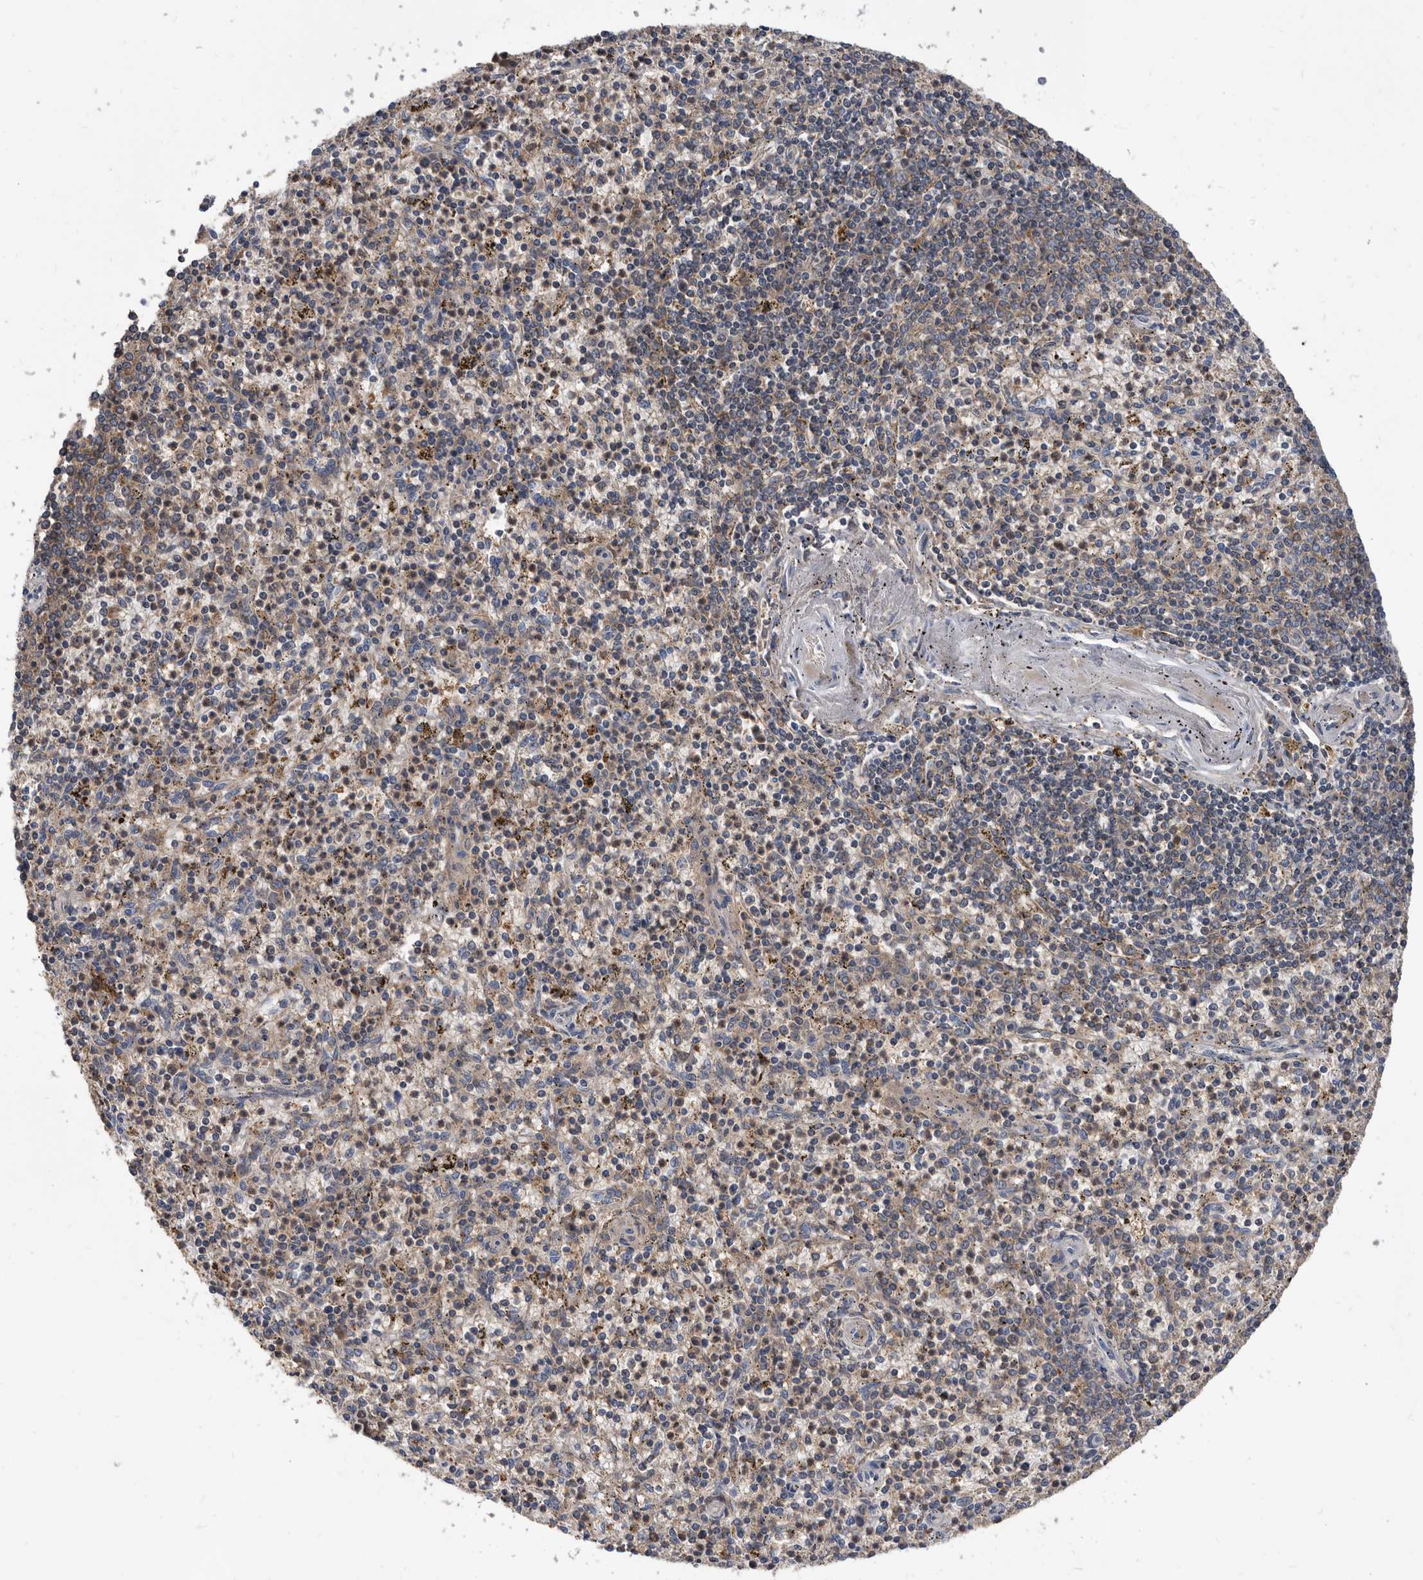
{"staining": {"intensity": "negative", "quantity": "none", "location": "none"}, "tissue": "spleen", "cell_type": "Cells in red pulp", "image_type": "normal", "snomed": [{"axis": "morphology", "description": "Normal tissue, NOS"}, {"axis": "topography", "description": "Spleen"}], "caption": "The histopathology image shows no significant staining in cells in red pulp of spleen.", "gene": "APEH", "patient": {"sex": "male", "age": 72}}